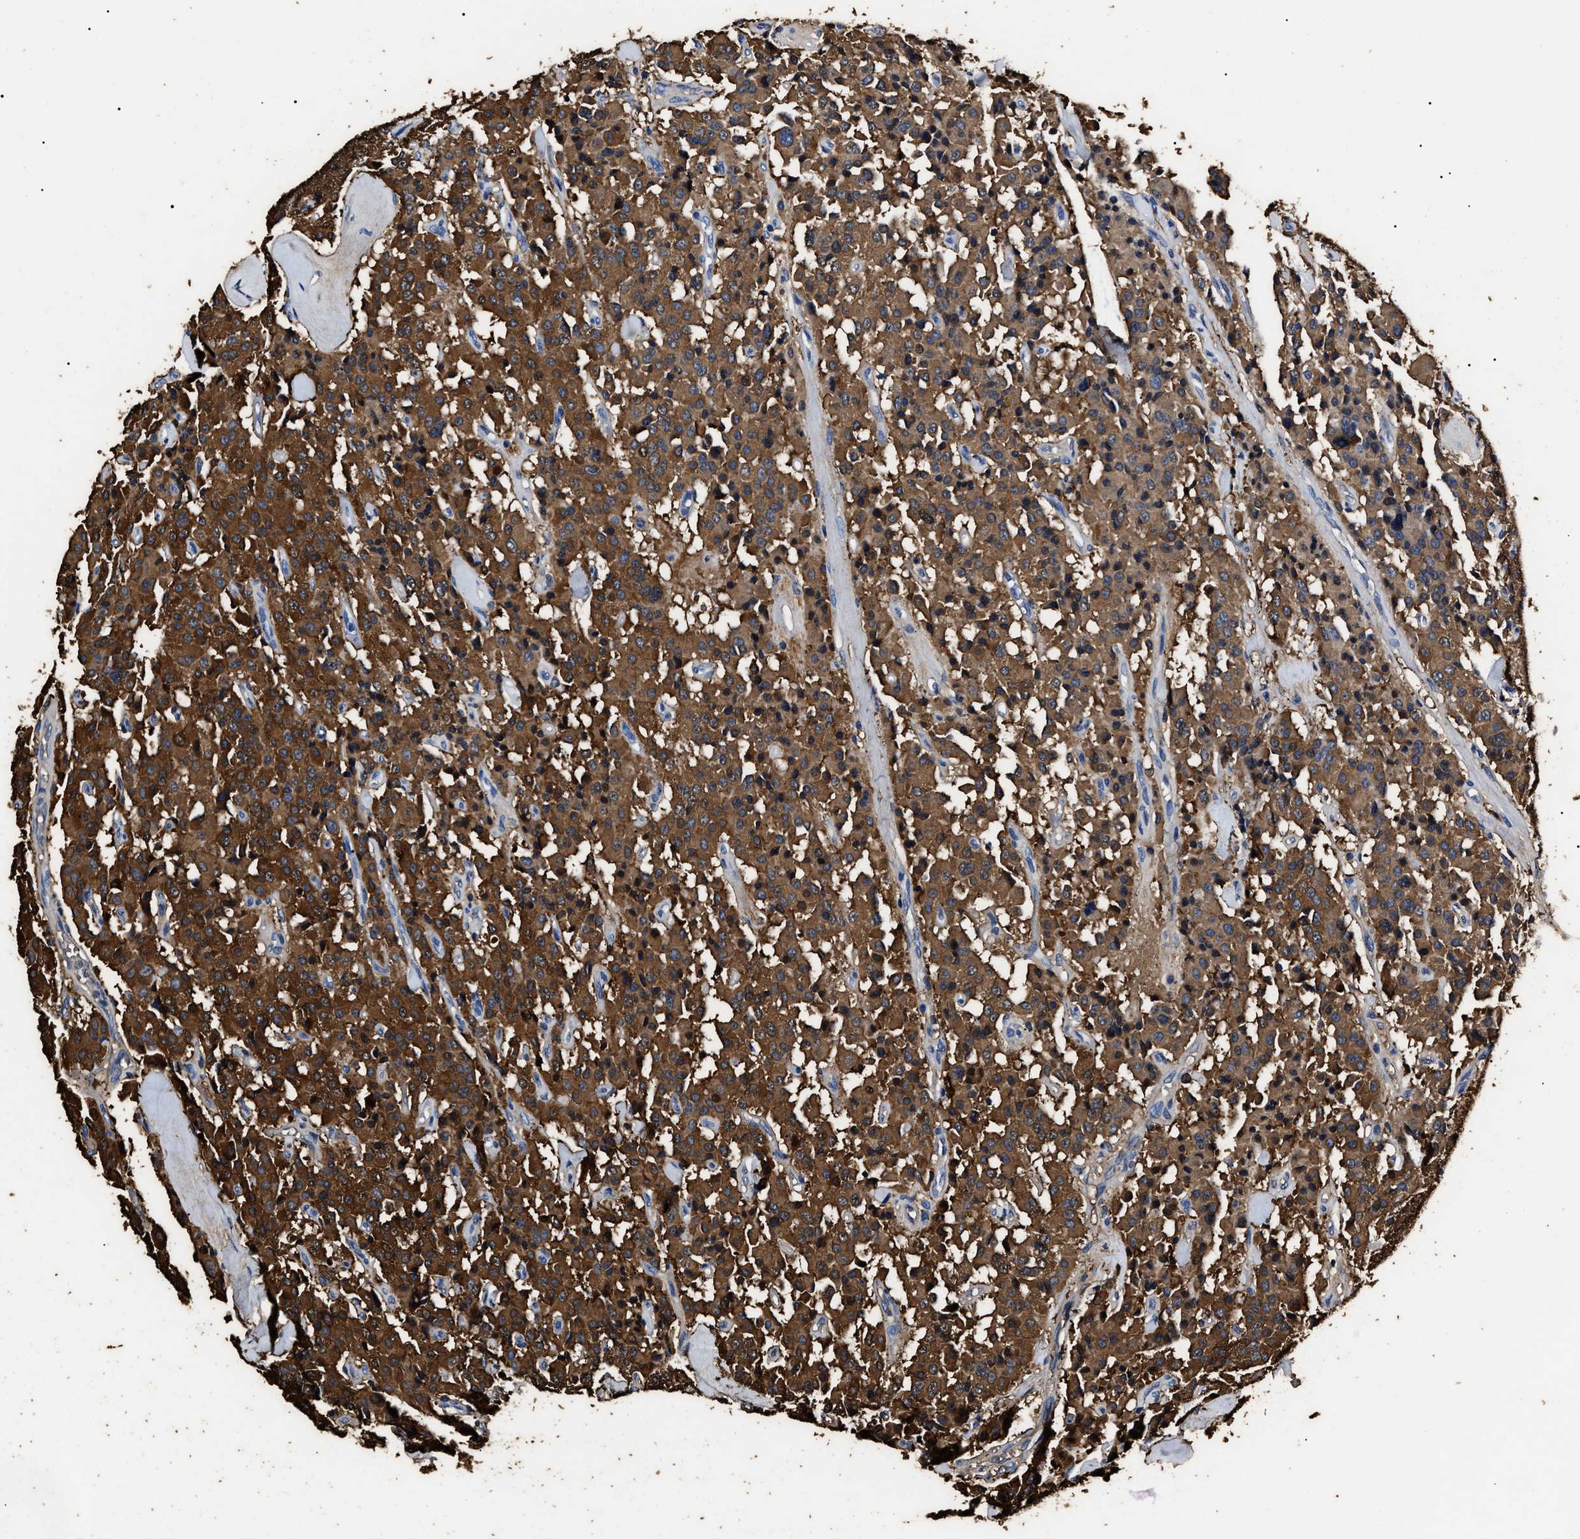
{"staining": {"intensity": "strong", "quantity": ">75%", "location": "cytoplasmic/membranous"}, "tissue": "carcinoid", "cell_type": "Tumor cells", "image_type": "cancer", "snomed": [{"axis": "morphology", "description": "Carcinoid, malignant, NOS"}, {"axis": "topography", "description": "Lung"}], "caption": "Immunohistochemical staining of human carcinoid exhibits strong cytoplasmic/membranous protein positivity in about >75% of tumor cells.", "gene": "ALDH1A1", "patient": {"sex": "male", "age": 30}}